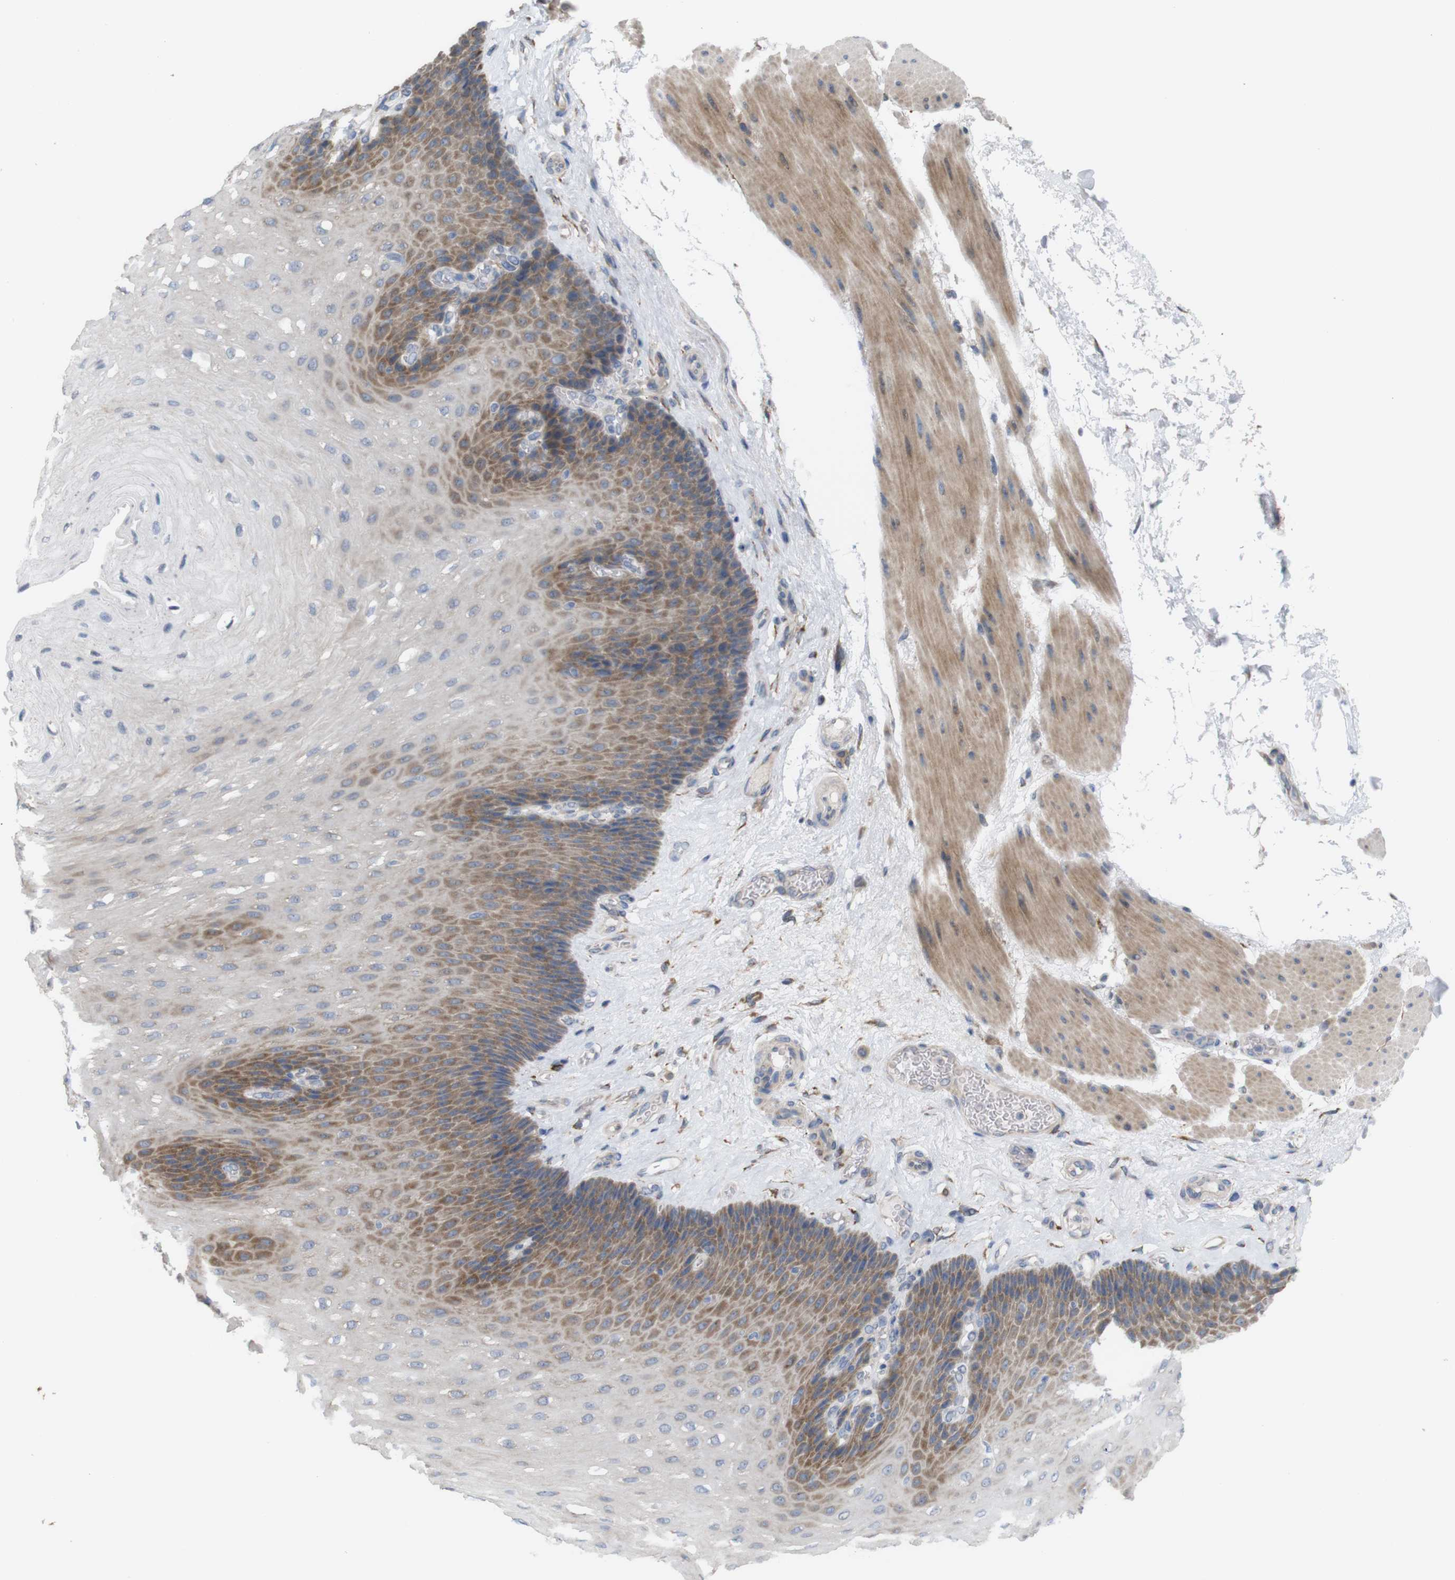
{"staining": {"intensity": "moderate", "quantity": "25%-75%", "location": "cytoplasmic/membranous"}, "tissue": "esophagus", "cell_type": "Squamous epithelial cells", "image_type": "normal", "snomed": [{"axis": "morphology", "description": "Normal tissue, NOS"}, {"axis": "topography", "description": "Esophagus"}], "caption": "A brown stain labels moderate cytoplasmic/membranous staining of a protein in squamous epithelial cells of unremarkable human esophagus.", "gene": "PTPRR", "patient": {"sex": "female", "age": 72}}